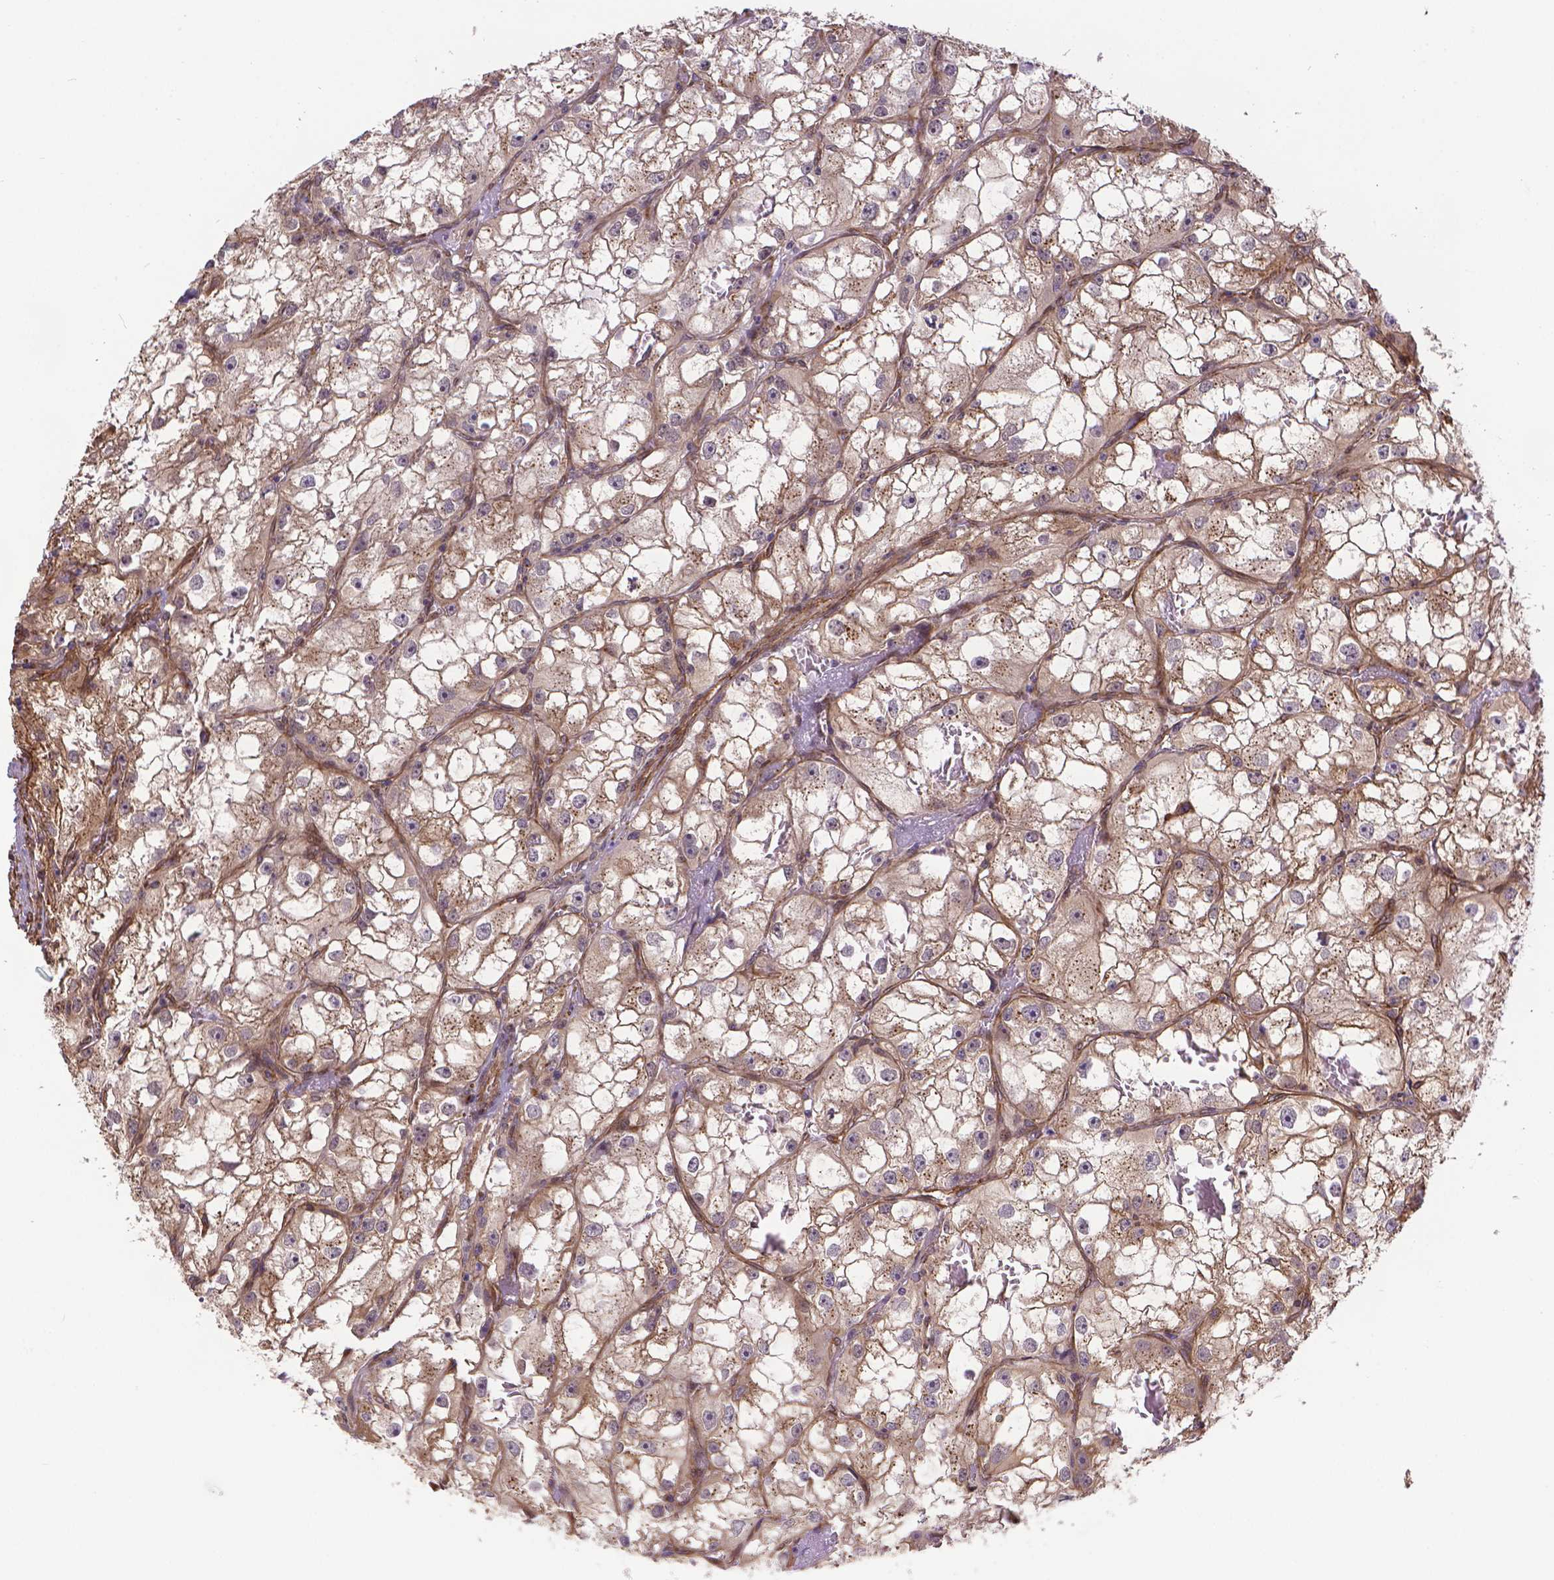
{"staining": {"intensity": "moderate", "quantity": ">75%", "location": "cytoplasmic/membranous"}, "tissue": "renal cancer", "cell_type": "Tumor cells", "image_type": "cancer", "snomed": [{"axis": "morphology", "description": "Adenocarcinoma, NOS"}, {"axis": "topography", "description": "Kidney"}], "caption": "High-magnification brightfield microscopy of renal adenocarcinoma stained with DAB (3,3'-diaminobenzidine) (brown) and counterstained with hematoxylin (blue). tumor cells exhibit moderate cytoplasmic/membranous staining is appreciated in about>75% of cells. The staining is performed using DAB (3,3'-diaminobenzidine) brown chromogen to label protein expression. The nuclei are counter-stained blue using hematoxylin.", "gene": "YAP1", "patient": {"sex": "male", "age": 59}}